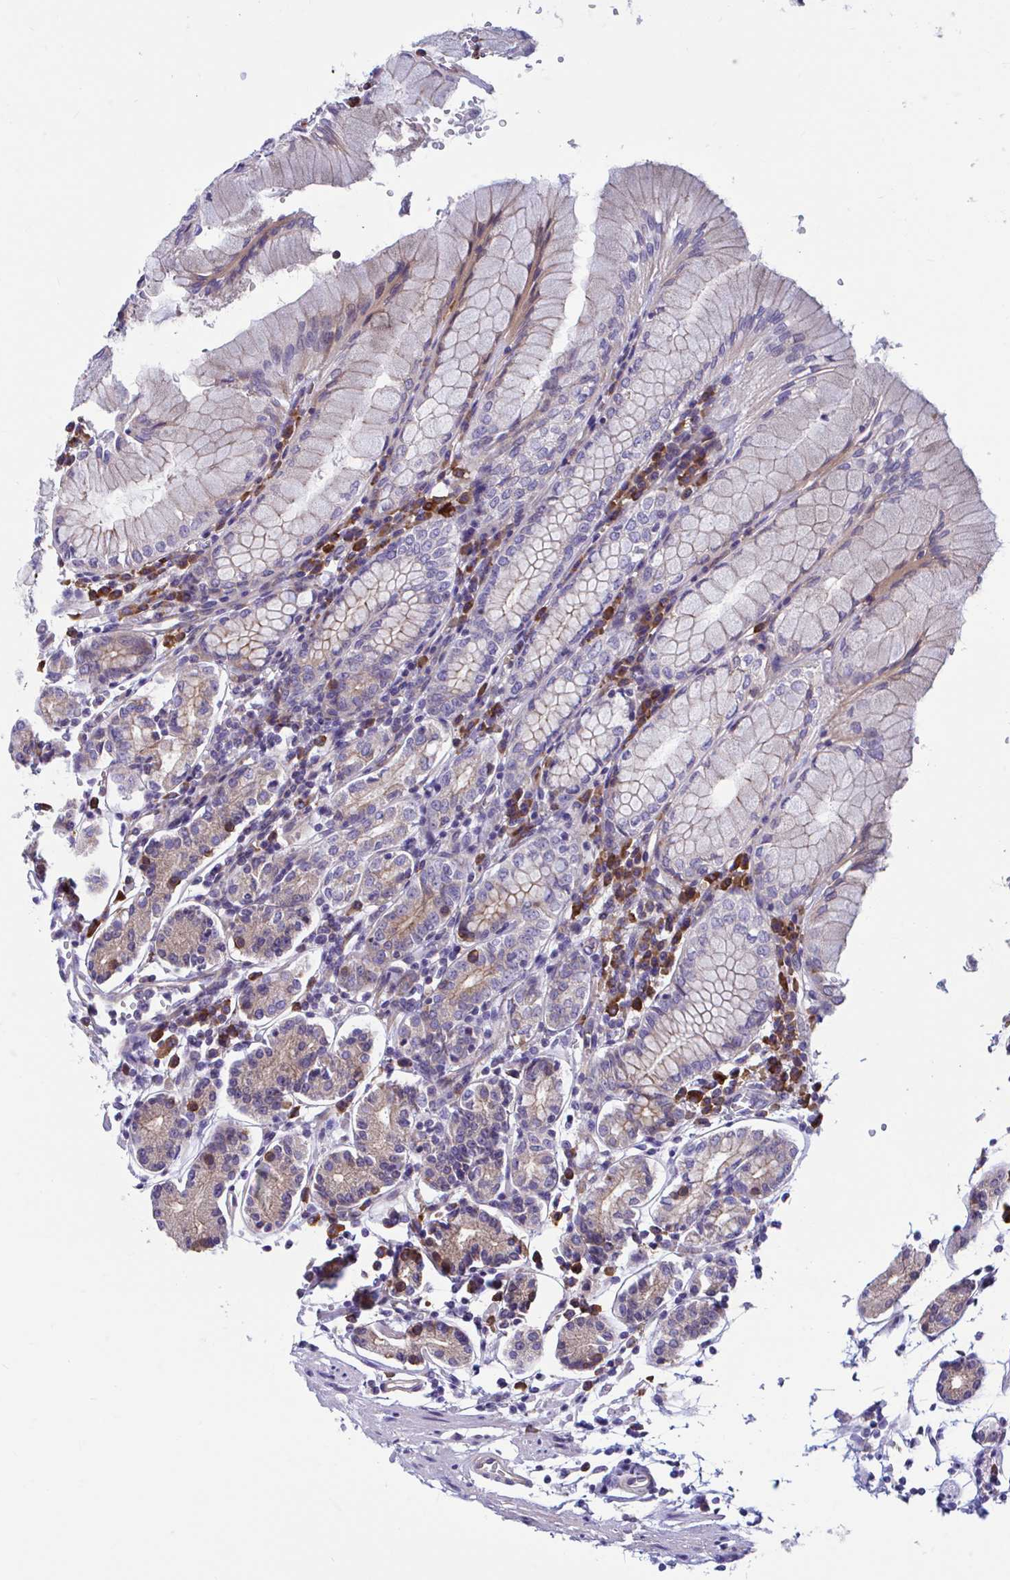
{"staining": {"intensity": "moderate", "quantity": "<25%", "location": "cytoplasmic/membranous,nuclear"}, "tissue": "stomach", "cell_type": "Glandular cells", "image_type": "normal", "snomed": [{"axis": "morphology", "description": "Normal tissue, NOS"}, {"axis": "topography", "description": "Stomach"}], "caption": "Immunohistochemistry (IHC) image of normal stomach stained for a protein (brown), which reveals low levels of moderate cytoplasmic/membranous,nuclear positivity in approximately <25% of glandular cells.", "gene": "WBP1", "patient": {"sex": "female", "age": 62}}